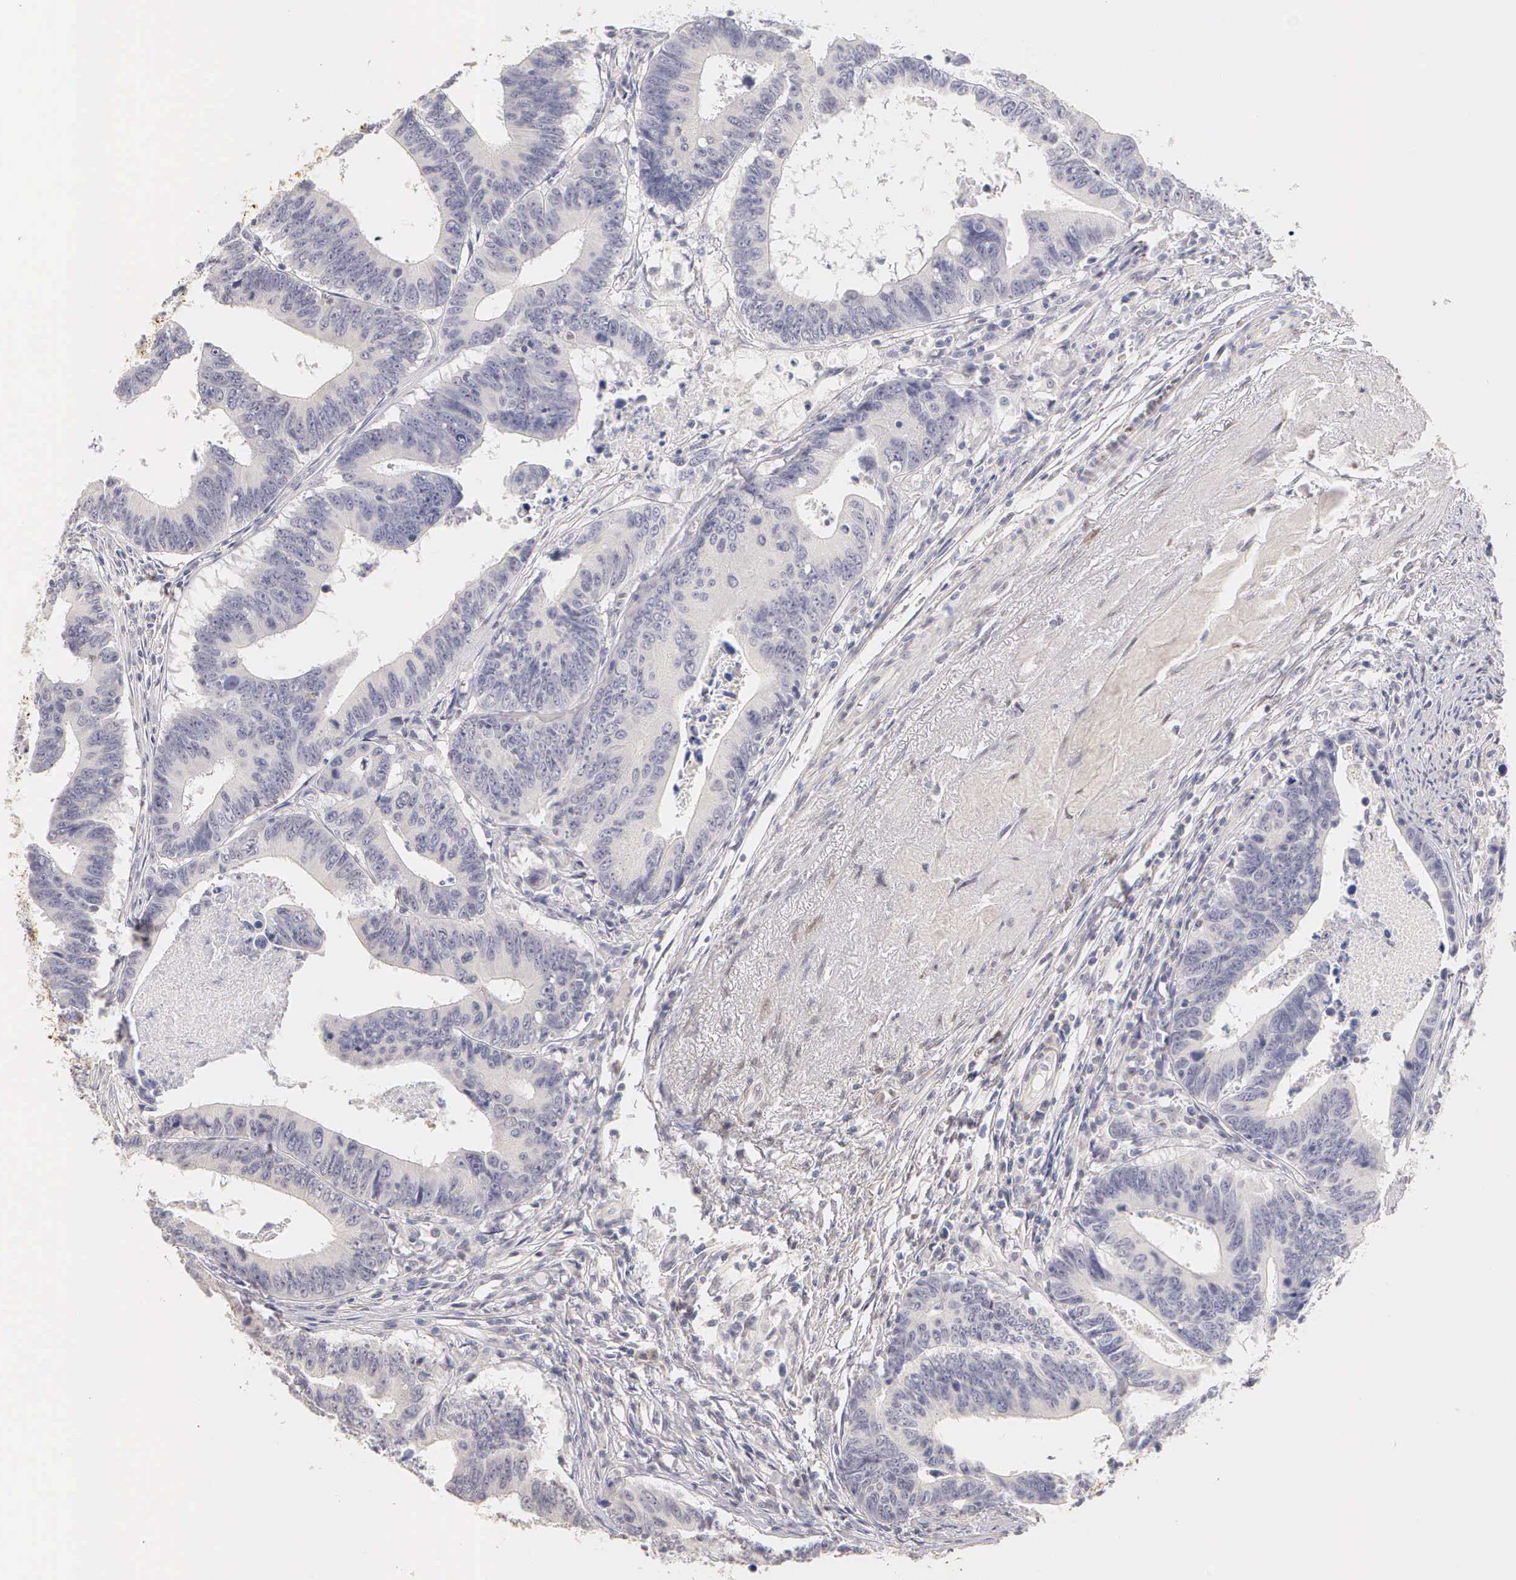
{"staining": {"intensity": "negative", "quantity": "none", "location": "none"}, "tissue": "colorectal cancer", "cell_type": "Tumor cells", "image_type": "cancer", "snomed": [{"axis": "morphology", "description": "Adenocarcinoma, NOS"}, {"axis": "topography", "description": "Colon"}], "caption": "Adenocarcinoma (colorectal) was stained to show a protein in brown. There is no significant expression in tumor cells.", "gene": "ESR1", "patient": {"sex": "female", "age": 78}}